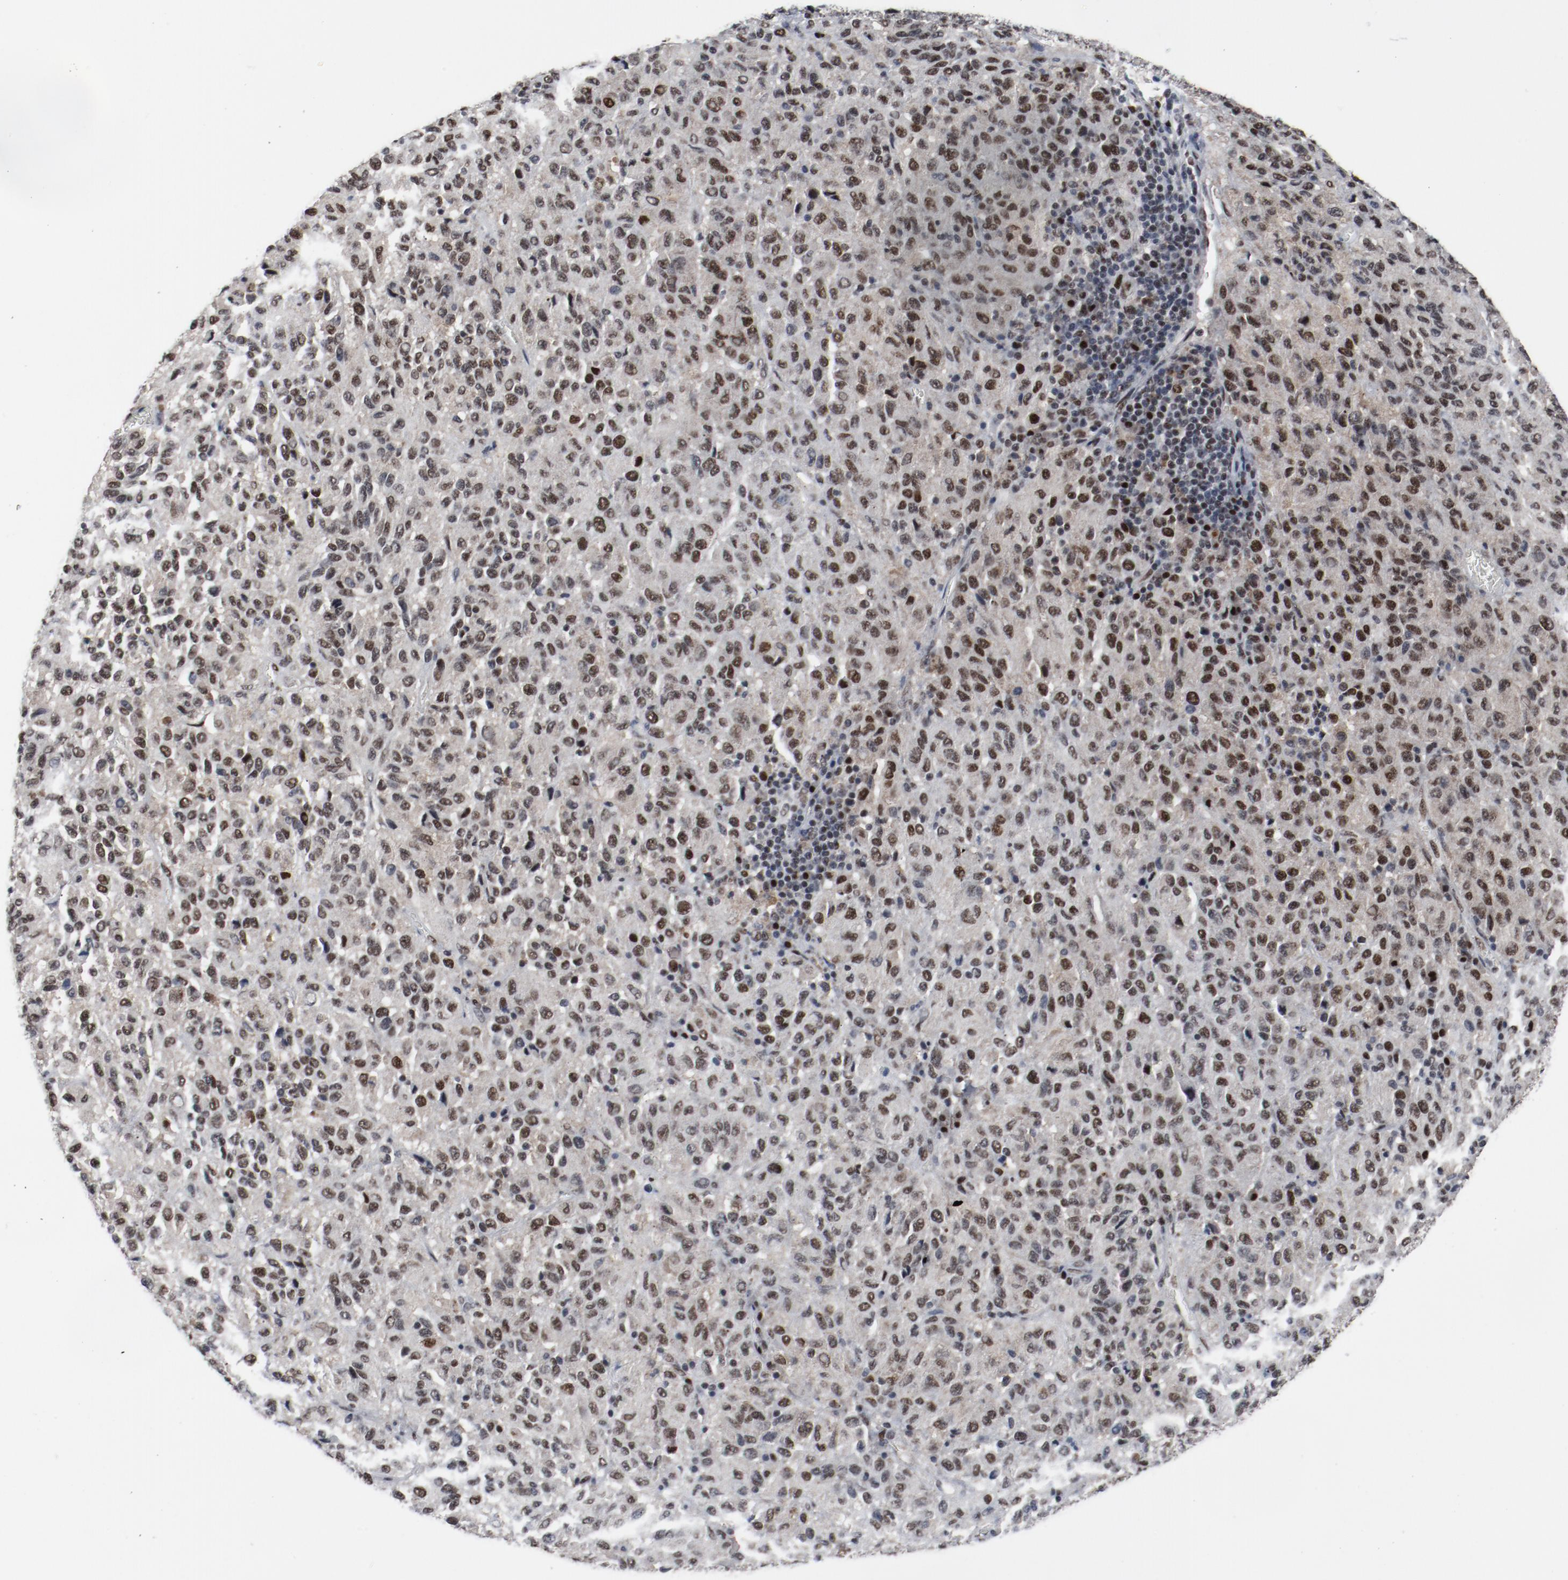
{"staining": {"intensity": "moderate", "quantity": ">75%", "location": "nuclear"}, "tissue": "melanoma", "cell_type": "Tumor cells", "image_type": "cancer", "snomed": [{"axis": "morphology", "description": "Malignant melanoma, Metastatic site"}, {"axis": "topography", "description": "Lung"}], "caption": "Immunohistochemistry (IHC) (DAB) staining of human melanoma reveals moderate nuclear protein positivity in about >75% of tumor cells. (brown staining indicates protein expression, while blue staining denotes nuclei).", "gene": "JMJD6", "patient": {"sex": "male", "age": 64}}